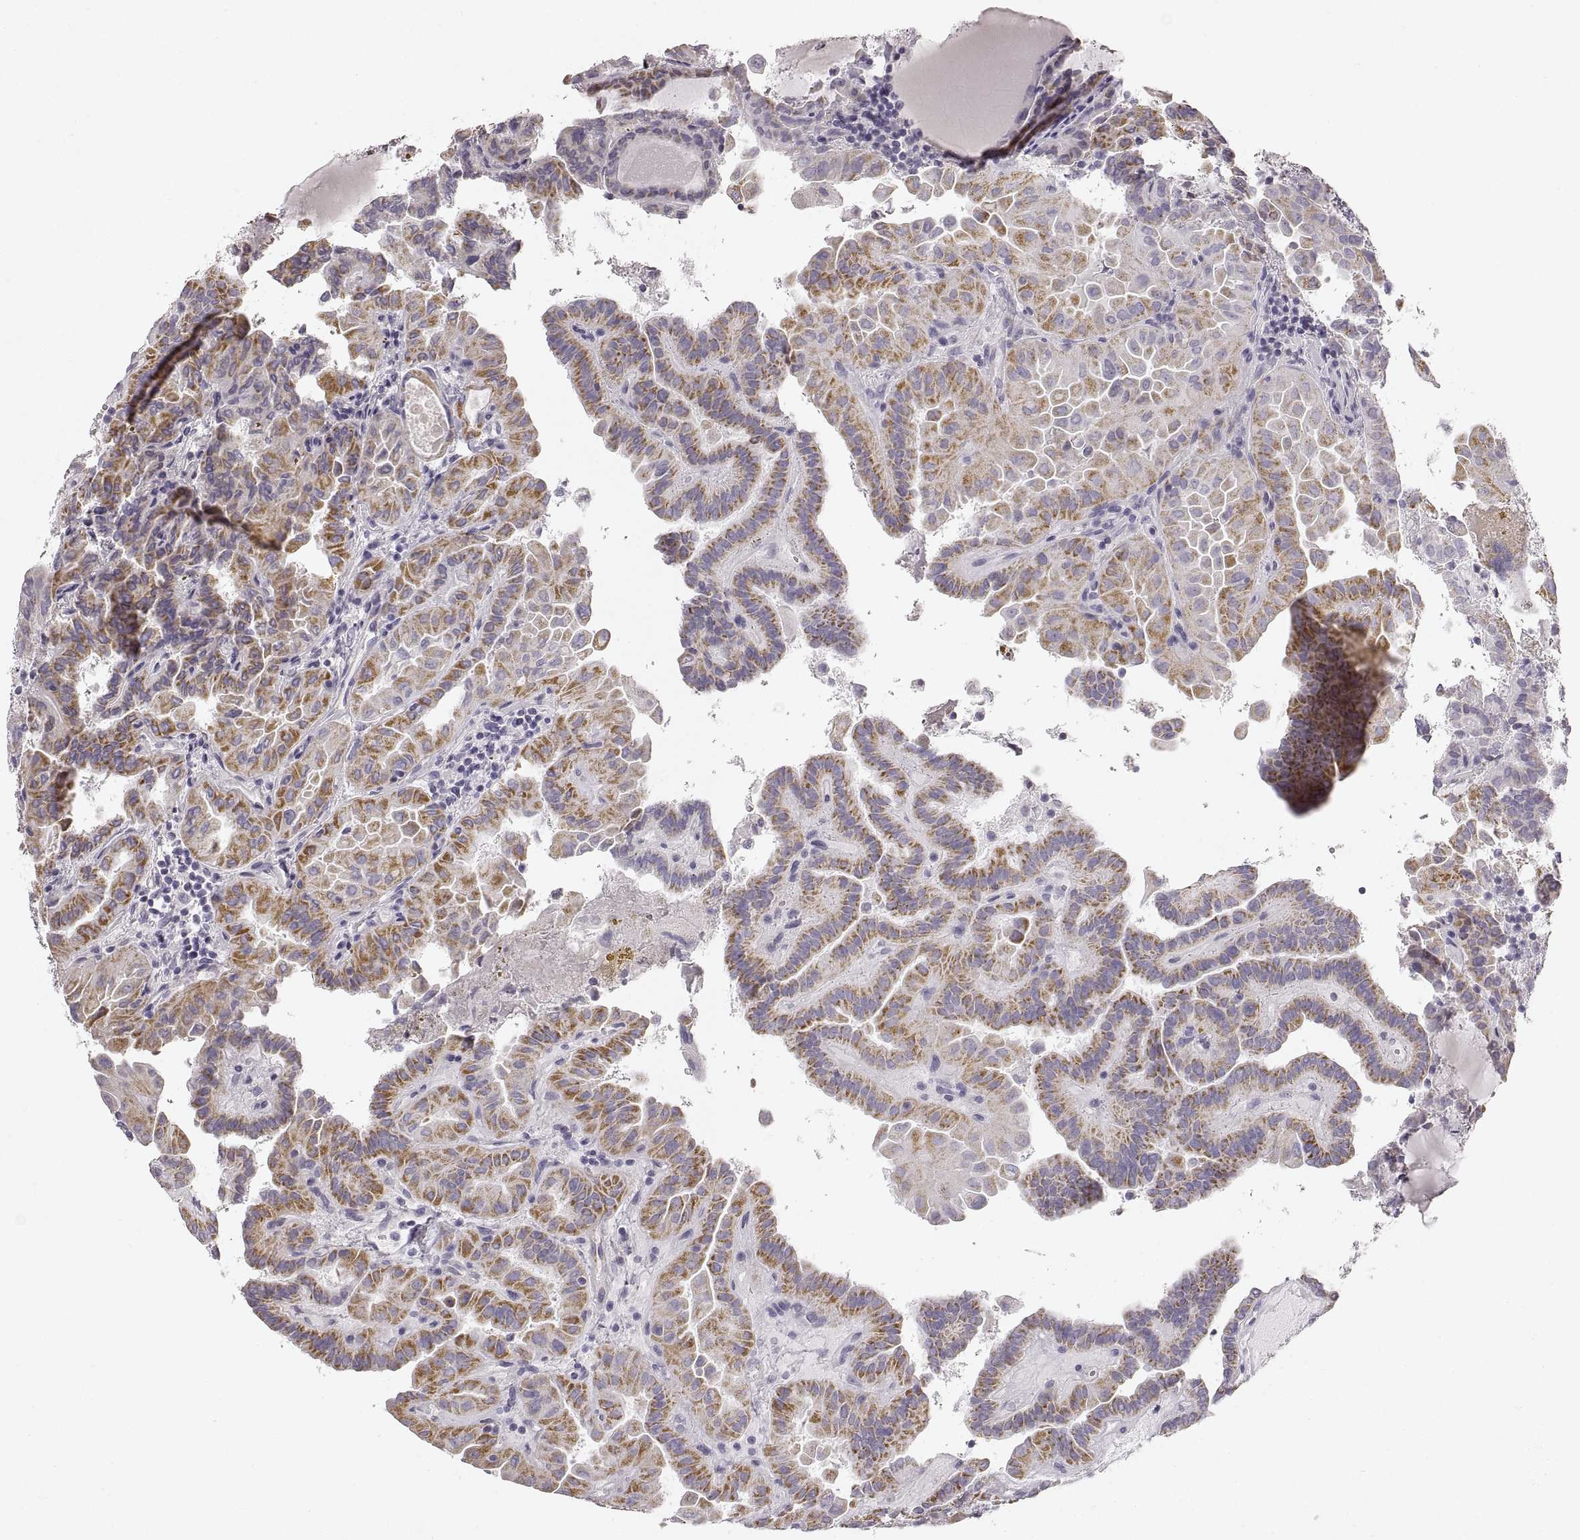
{"staining": {"intensity": "moderate", "quantity": "25%-75%", "location": "cytoplasmic/membranous"}, "tissue": "thyroid cancer", "cell_type": "Tumor cells", "image_type": "cancer", "snomed": [{"axis": "morphology", "description": "Papillary adenocarcinoma, NOS"}, {"axis": "topography", "description": "Thyroid gland"}], "caption": "An IHC image of tumor tissue is shown. Protein staining in brown highlights moderate cytoplasmic/membranous positivity in thyroid cancer (papillary adenocarcinoma) within tumor cells.", "gene": "RDH13", "patient": {"sex": "female", "age": 46}}